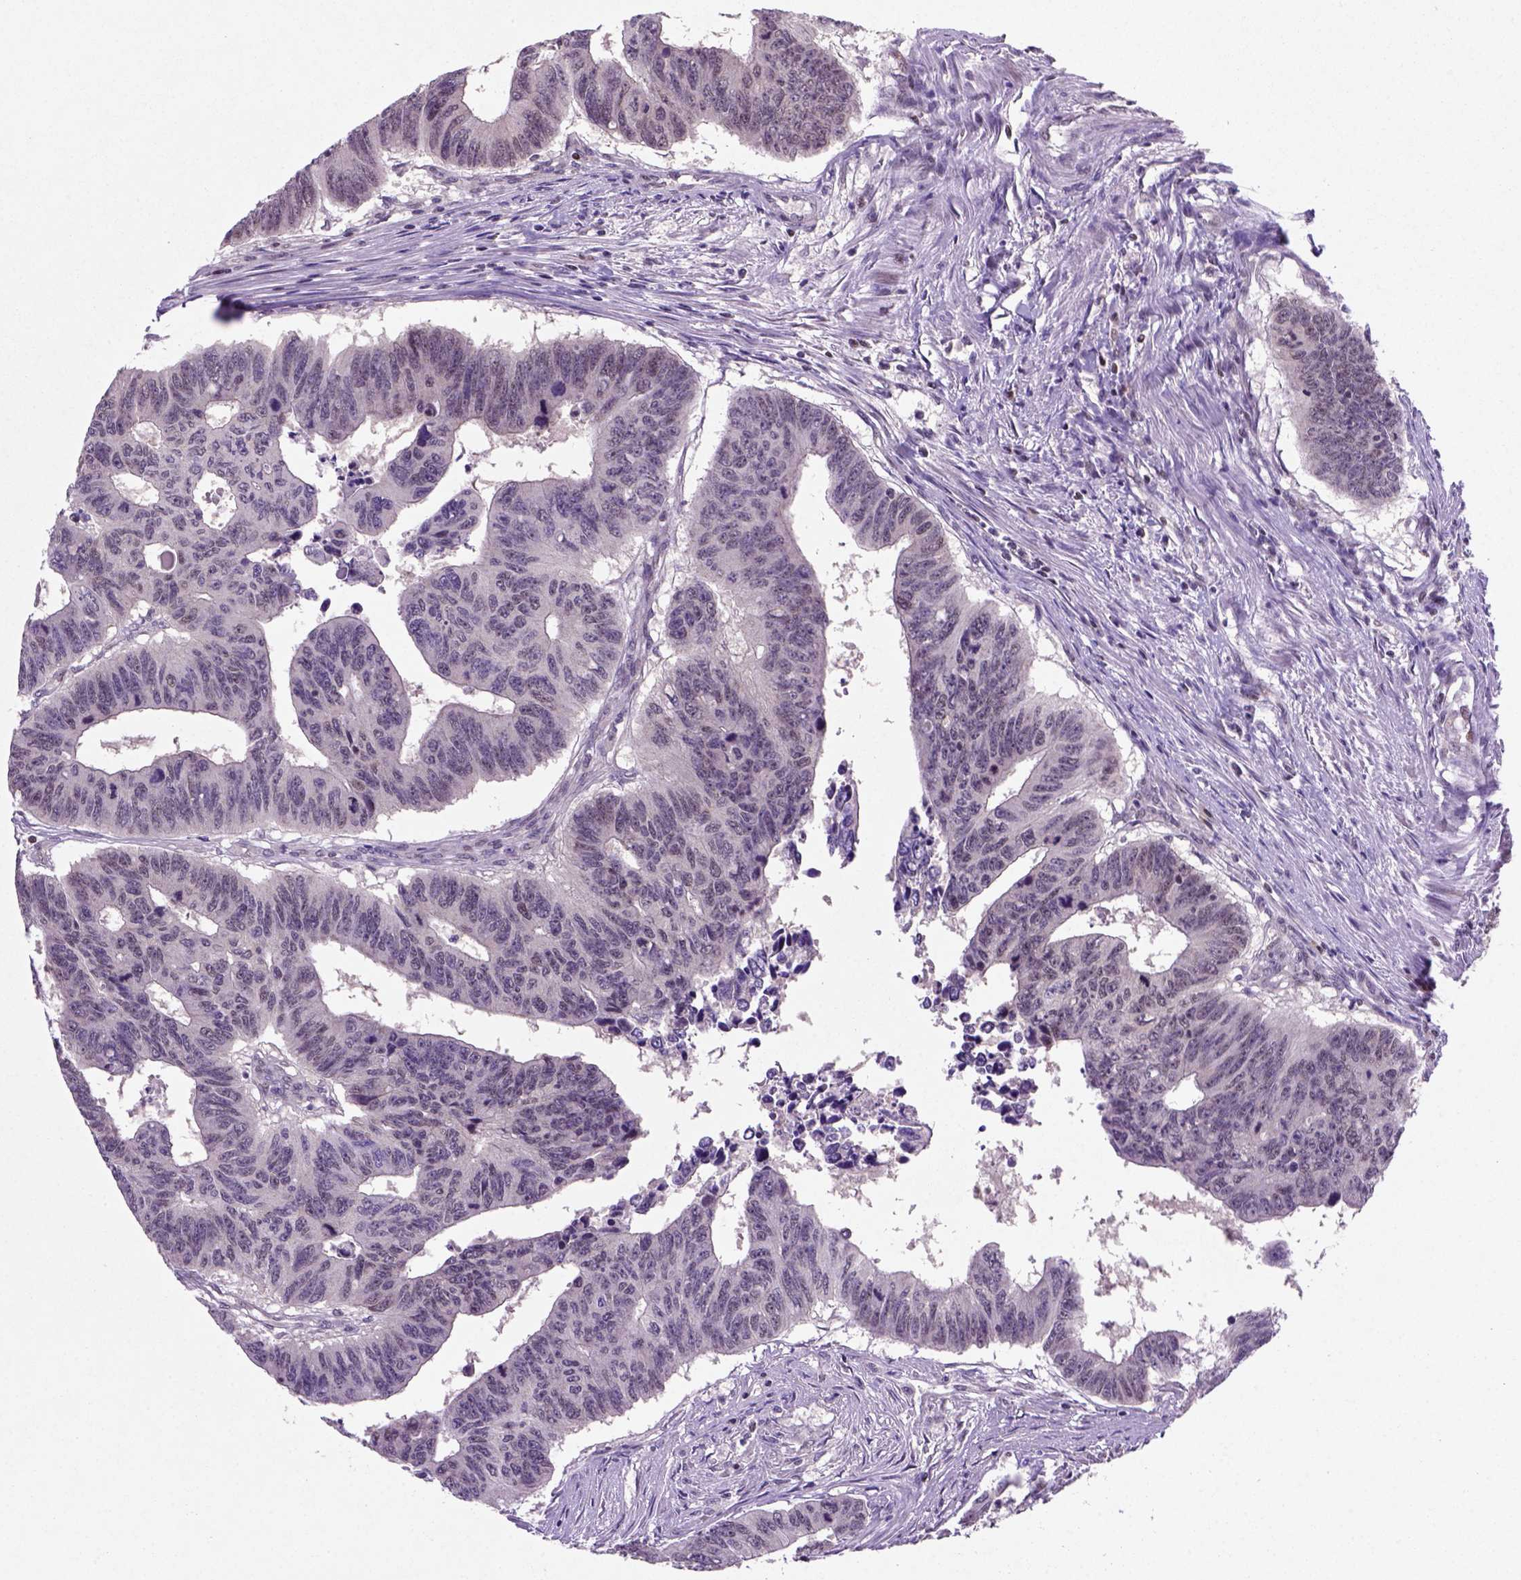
{"staining": {"intensity": "negative", "quantity": "none", "location": "none"}, "tissue": "colorectal cancer", "cell_type": "Tumor cells", "image_type": "cancer", "snomed": [{"axis": "morphology", "description": "Adenocarcinoma, NOS"}, {"axis": "topography", "description": "Rectum"}], "caption": "An image of human adenocarcinoma (colorectal) is negative for staining in tumor cells. (DAB immunohistochemistry, high magnification).", "gene": "MGMT", "patient": {"sex": "female", "age": 85}}